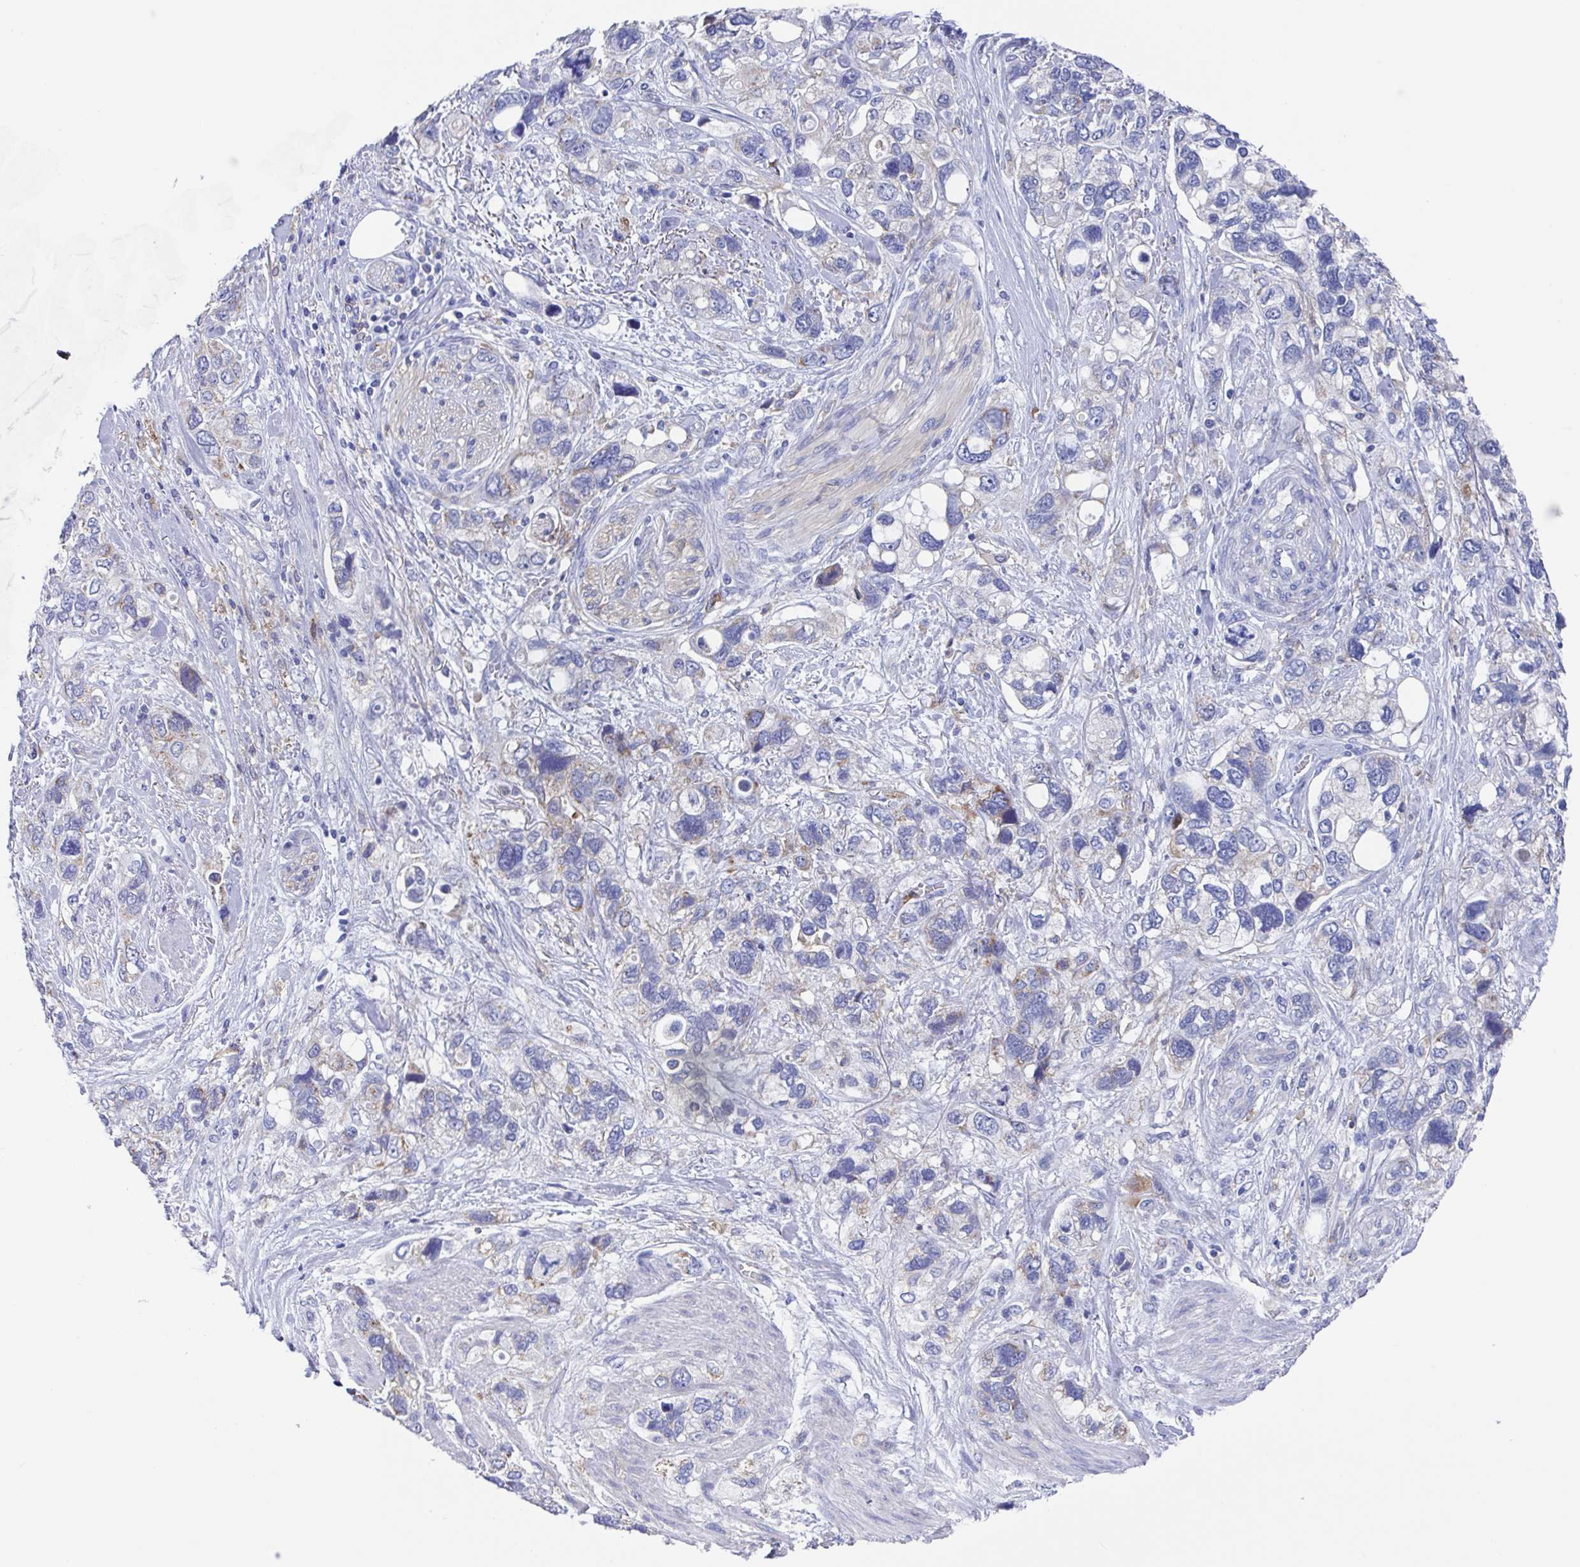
{"staining": {"intensity": "moderate", "quantity": "<25%", "location": "cytoplasmic/membranous"}, "tissue": "stomach cancer", "cell_type": "Tumor cells", "image_type": "cancer", "snomed": [{"axis": "morphology", "description": "Adenocarcinoma, NOS"}, {"axis": "topography", "description": "Stomach, upper"}], "caption": "Immunohistochemical staining of stomach cancer shows low levels of moderate cytoplasmic/membranous expression in about <25% of tumor cells.", "gene": "FCGR3A", "patient": {"sex": "female", "age": 81}}